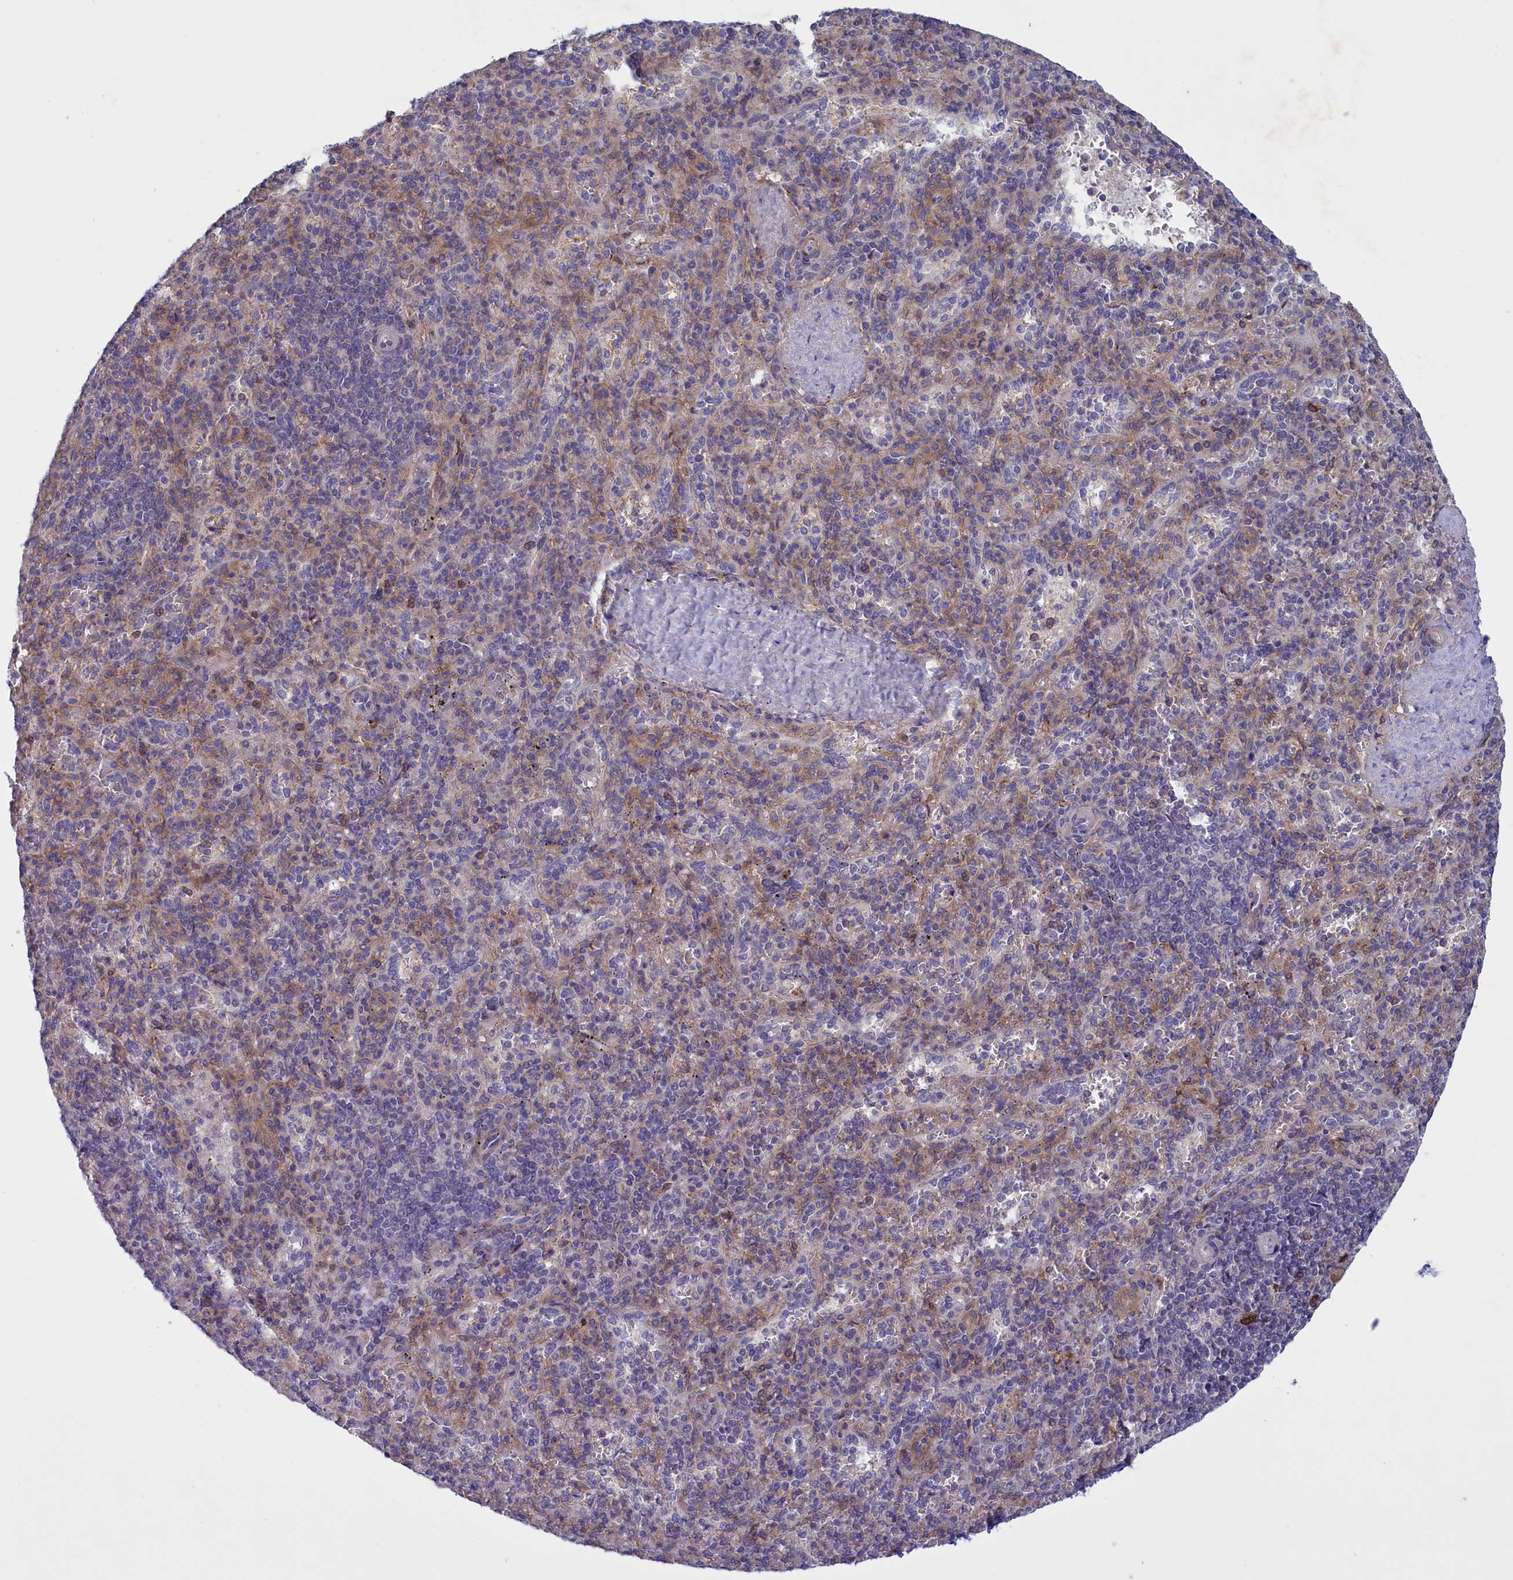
{"staining": {"intensity": "negative", "quantity": "none", "location": "none"}, "tissue": "spleen", "cell_type": "Cells in red pulp", "image_type": "normal", "snomed": [{"axis": "morphology", "description": "Normal tissue, NOS"}, {"axis": "topography", "description": "Spleen"}], "caption": "High power microscopy histopathology image of an IHC image of normal spleen, revealing no significant staining in cells in red pulp.", "gene": "CORO2A", "patient": {"sex": "male", "age": 82}}